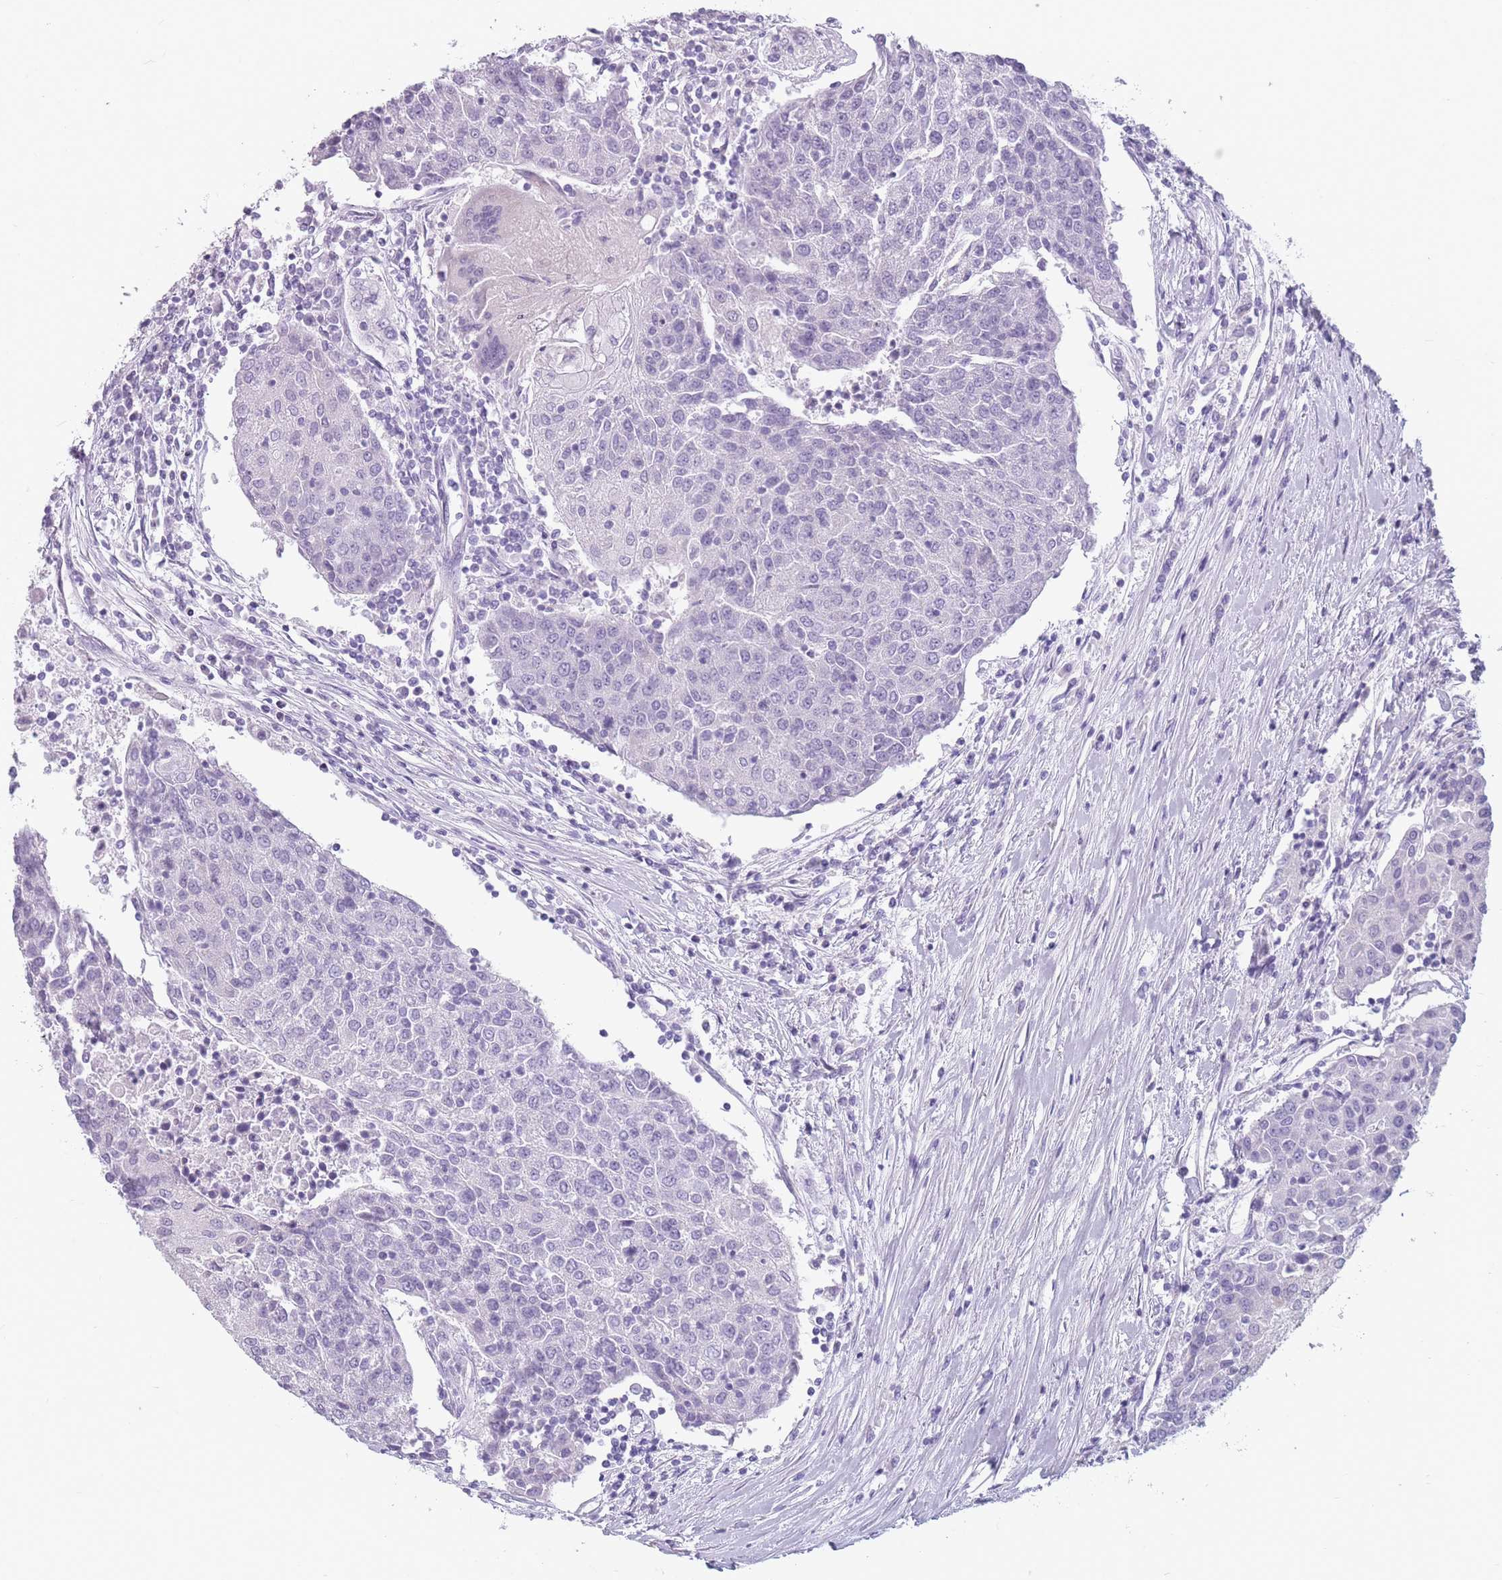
{"staining": {"intensity": "negative", "quantity": "none", "location": "none"}, "tissue": "urothelial cancer", "cell_type": "Tumor cells", "image_type": "cancer", "snomed": [{"axis": "morphology", "description": "Urothelial carcinoma, High grade"}, {"axis": "topography", "description": "Urinary bladder"}], "caption": "This micrograph is of urothelial cancer stained with immunohistochemistry to label a protein in brown with the nuclei are counter-stained blue. There is no positivity in tumor cells.", "gene": "CCNO", "patient": {"sex": "female", "age": 85}}